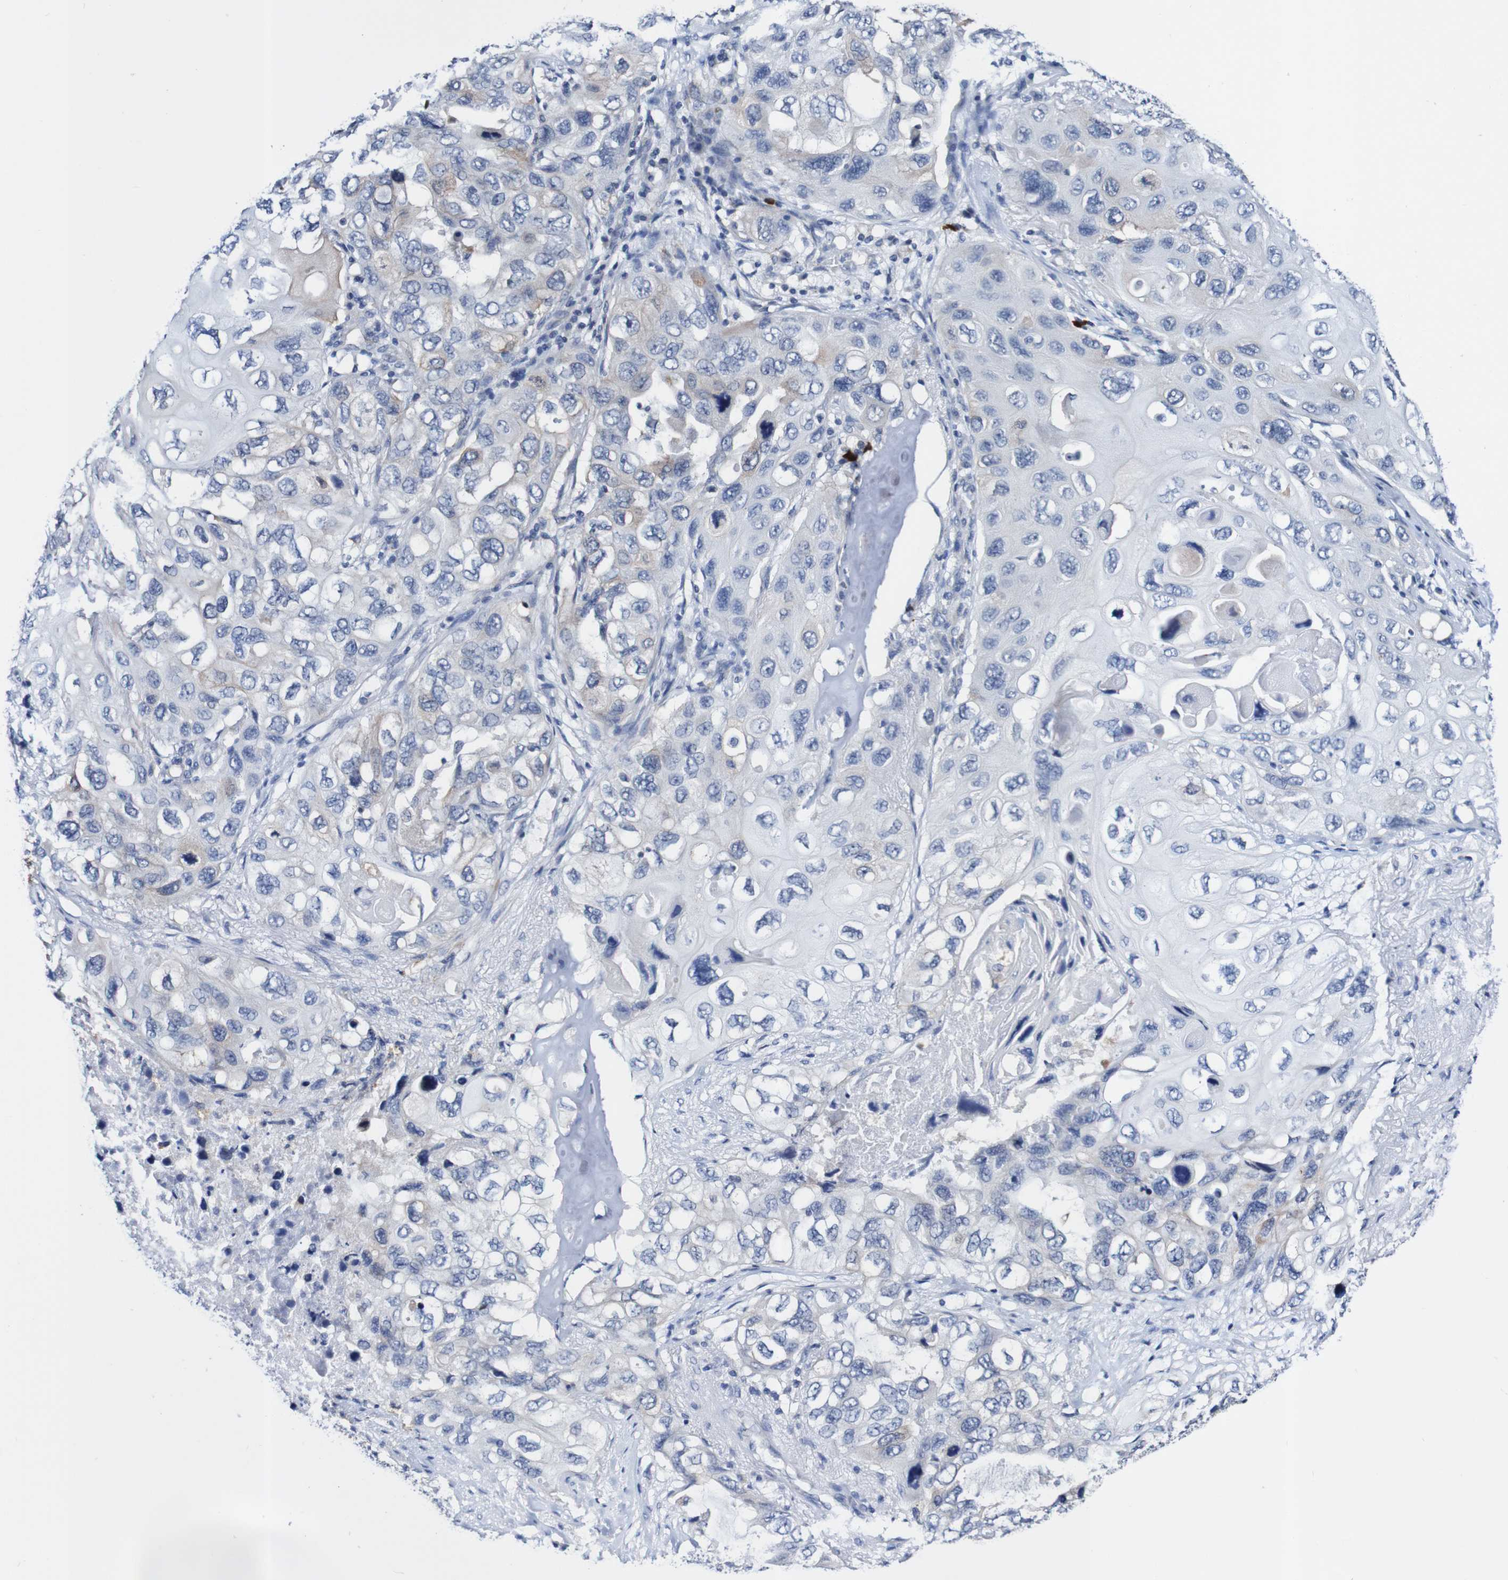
{"staining": {"intensity": "weak", "quantity": "<25%", "location": "cytoplasmic/membranous"}, "tissue": "lung cancer", "cell_type": "Tumor cells", "image_type": "cancer", "snomed": [{"axis": "morphology", "description": "Squamous cell carcinoma, NOS"}, {"axis": "topography", "description": "Lung"}], "caption": "Immunohistochemical staining of lung cancer demonstrates no significant expression in tumor cells.", "gene": "ACVR1C", "patient": {"sex": "female", "age": 73}}